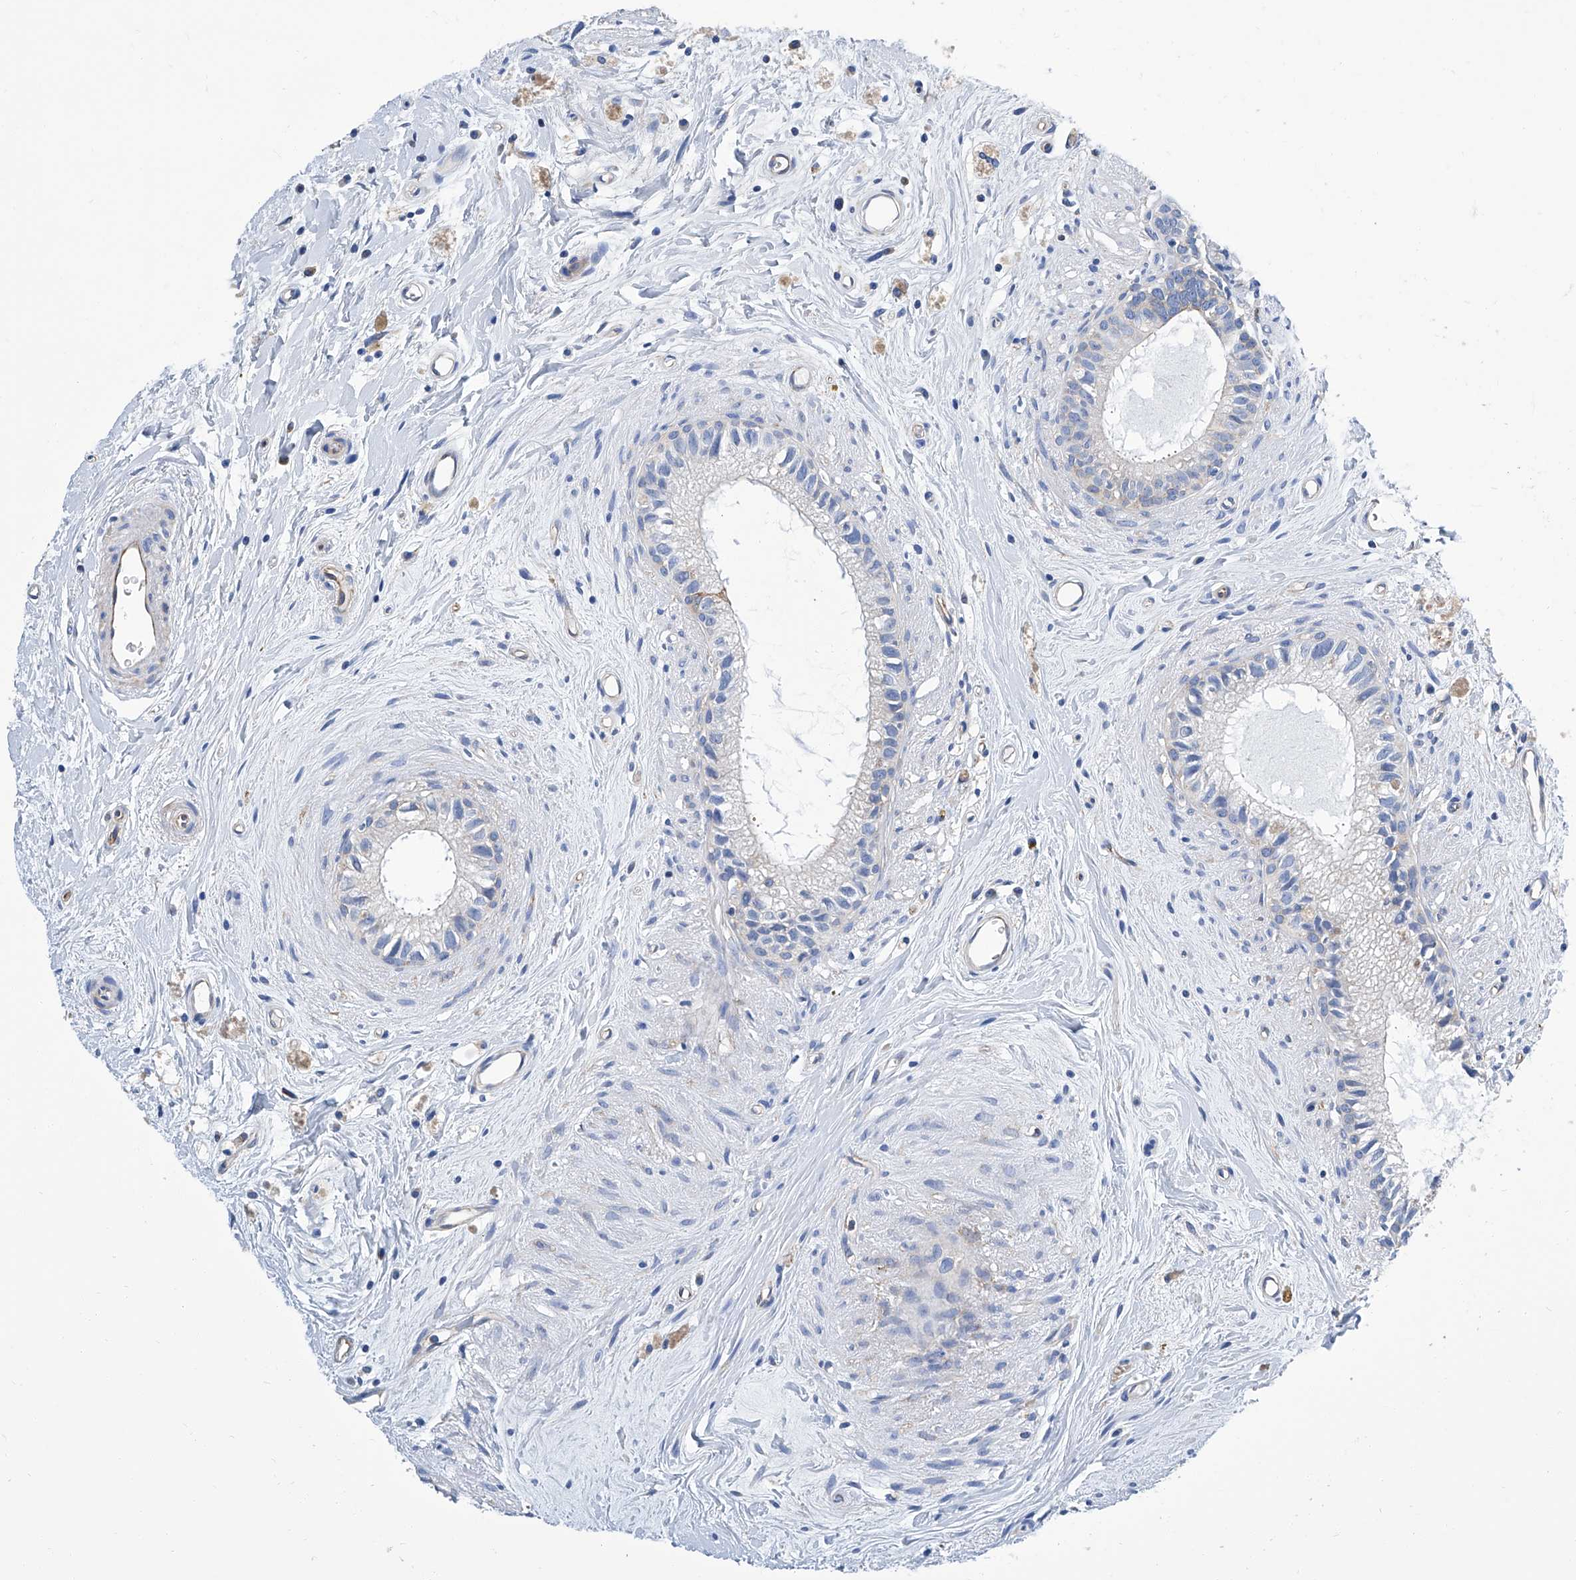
{"staining": {"intensity": "weak", "quantity": "<25%", "location": "cytoplasmic/membranous"}, "tissue": "epididymis", "cell_type": "Glandular cells", "image_type": "normal", "snomed": [{"axis": "morphology", "description": "Normal tissue, NOS"}, {"axis": "topography", "description": "Epididymis"}], "caption": "DAB immunohistochemical staining of unremarkable human epididymis shows no significant positivity in glandular cells.", "gene": "GPT", "patient": {"sex": "male", "age": 80}}